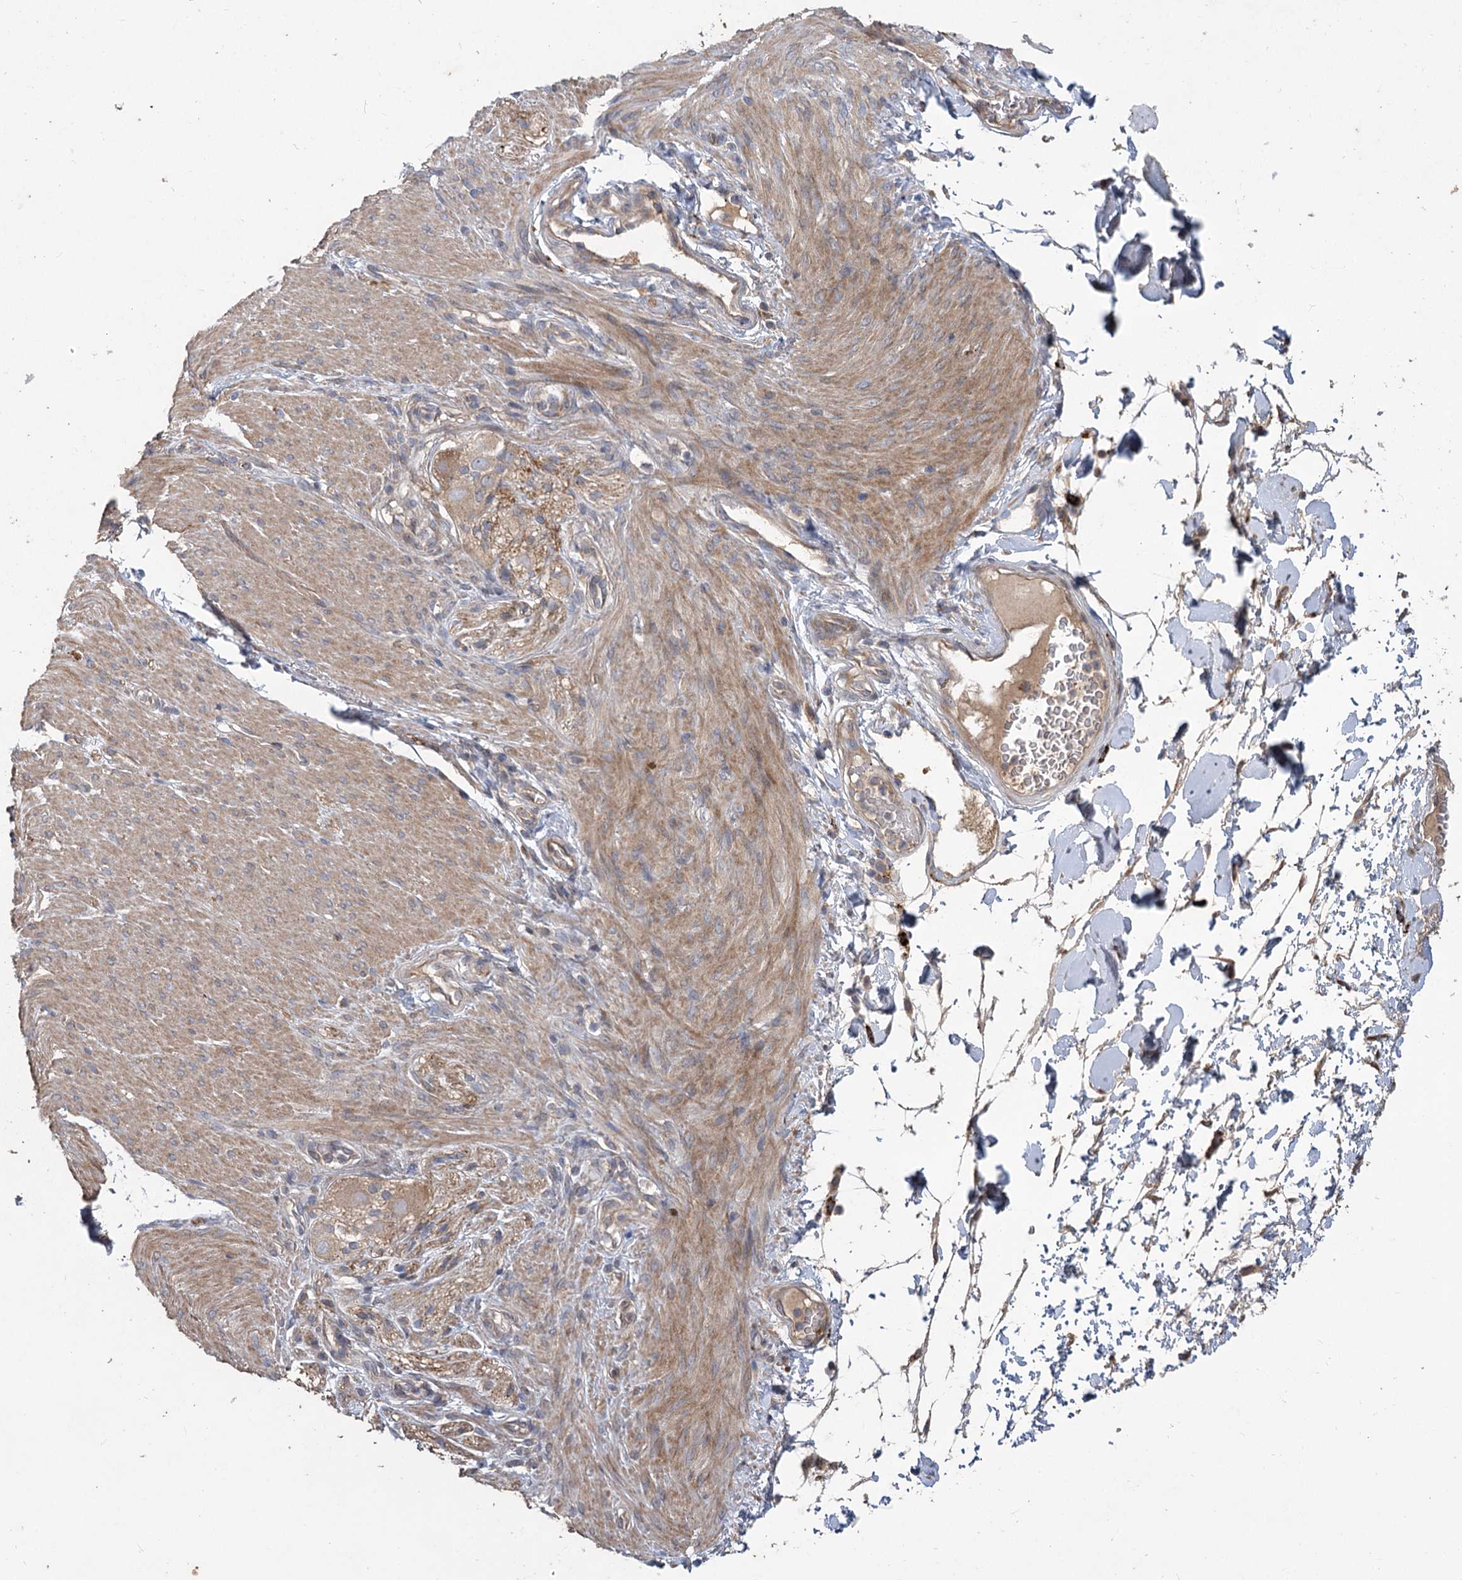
{"staining": {"intensity": "negative", "quantity": "none", "location": "none"}, "tissue": "adipose tissue", "cell_type": "Adipocytes", "image_type": "normal", "snomed": [{"axis": "morphology", "description": "Normal tissue, NOS"}, {"axis": "topography", "description": "Colon"}, {"axis": "topography", "description": "Peripheral nerve tissue"}], "caption": "High magnification brightfield microscopy of benign adipose tissue stained with DAB (3,3'-diaminobenzidine) (brown) and counterstained with hematoxylin (blue): adipocytes show no significant positivity.", "gene": "RIN2", "patient": {"sex": "female", "age": 61}}